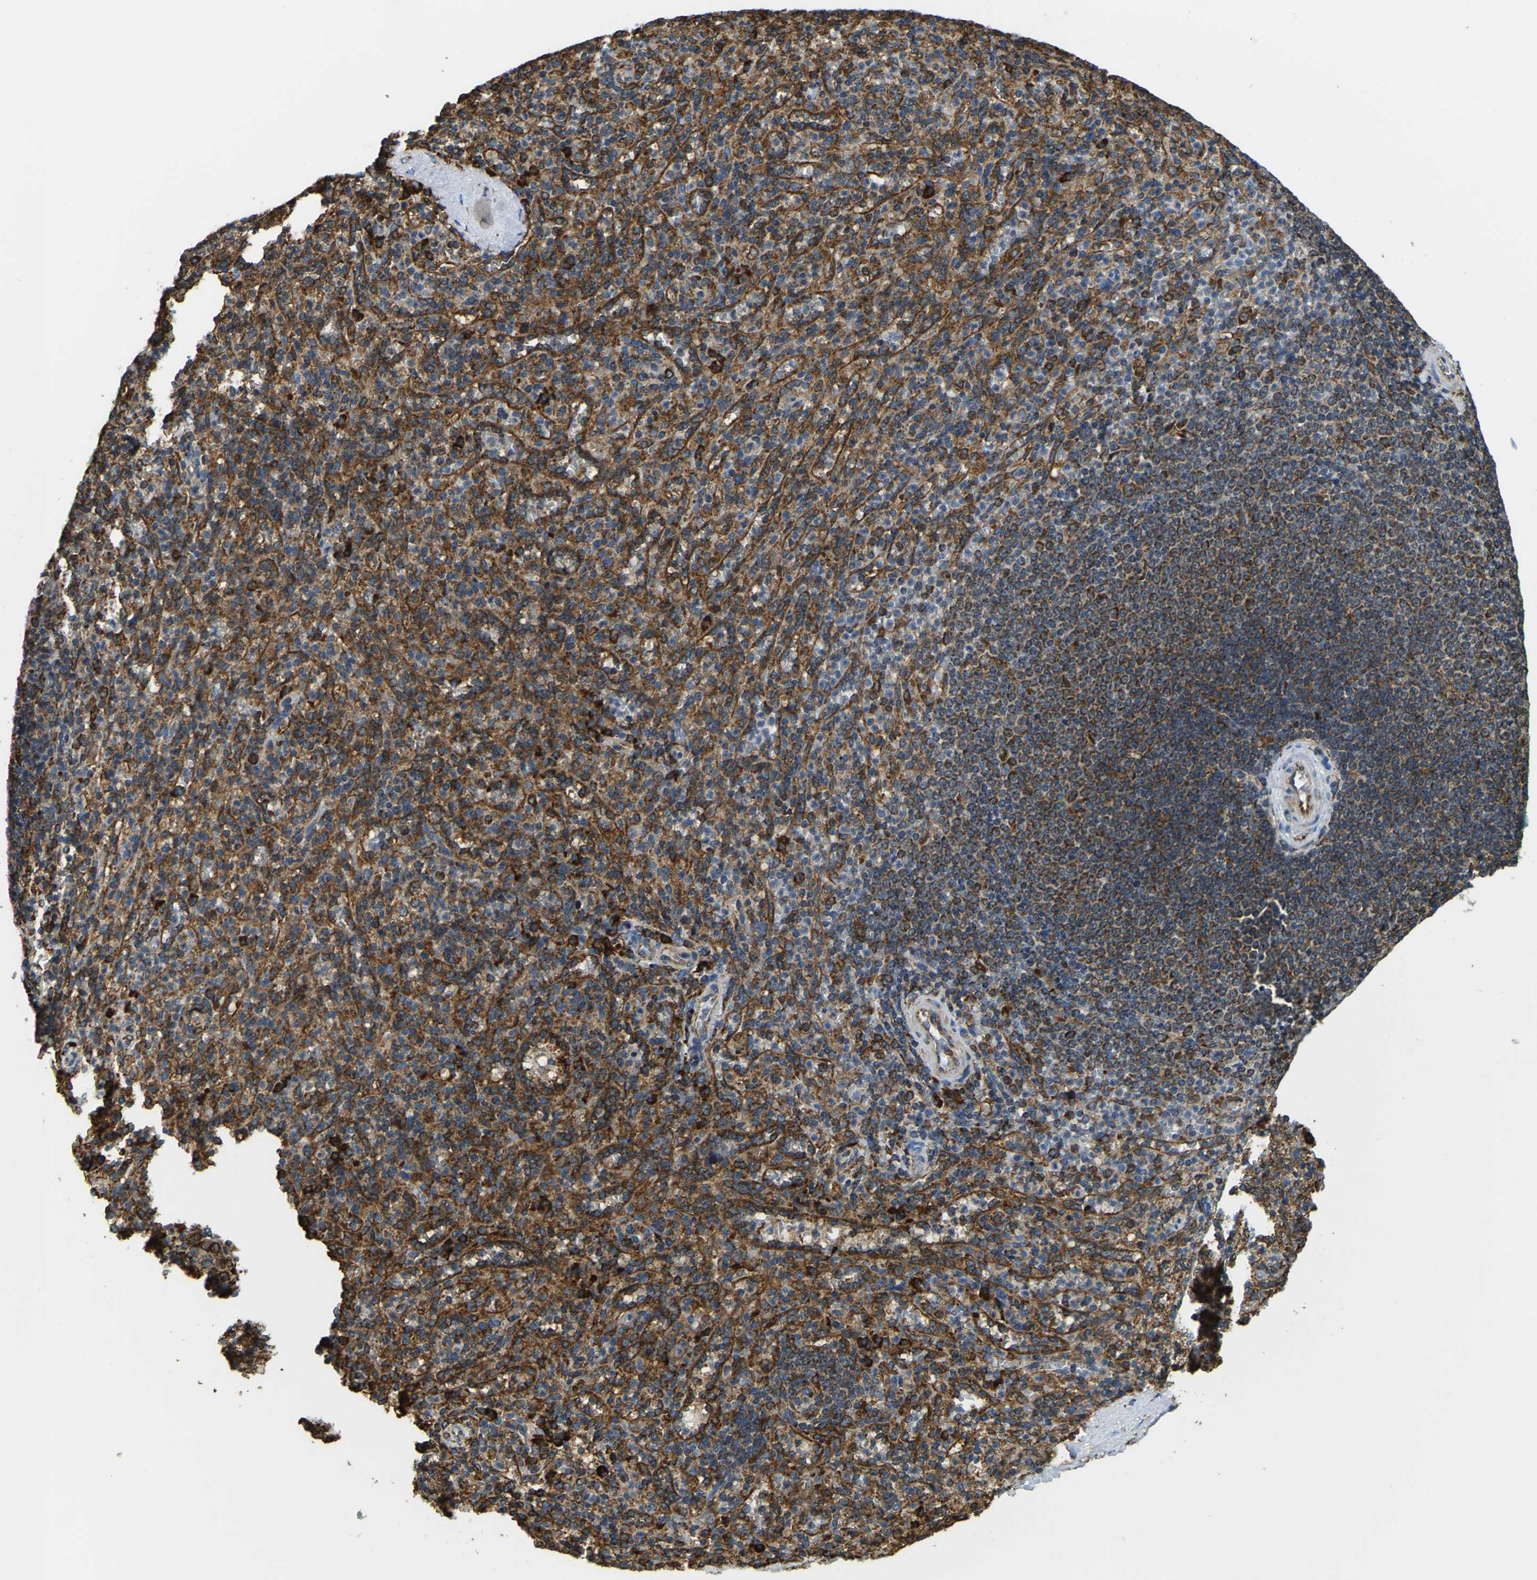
{"staining": {"intensity": "moderate", "quantity": ">75%", "location": "cytoplasmic/membranous"}, "tissue": "spleen", "cell_type": "Cells in red pulp", "image_type": "normal", "snomed": [{"axis": "morphology", "description": "Normal tissue, NOS"}, {"axis": "topography", "description": "Spleen"}], "caption": "Protein staining demonstrates moderate cytoplasmic/membranous positivity in about >75% of cells in red pulp in normal spleen.", "gene": "RNF115", "patient": {"sex": "male", "age": 36}}